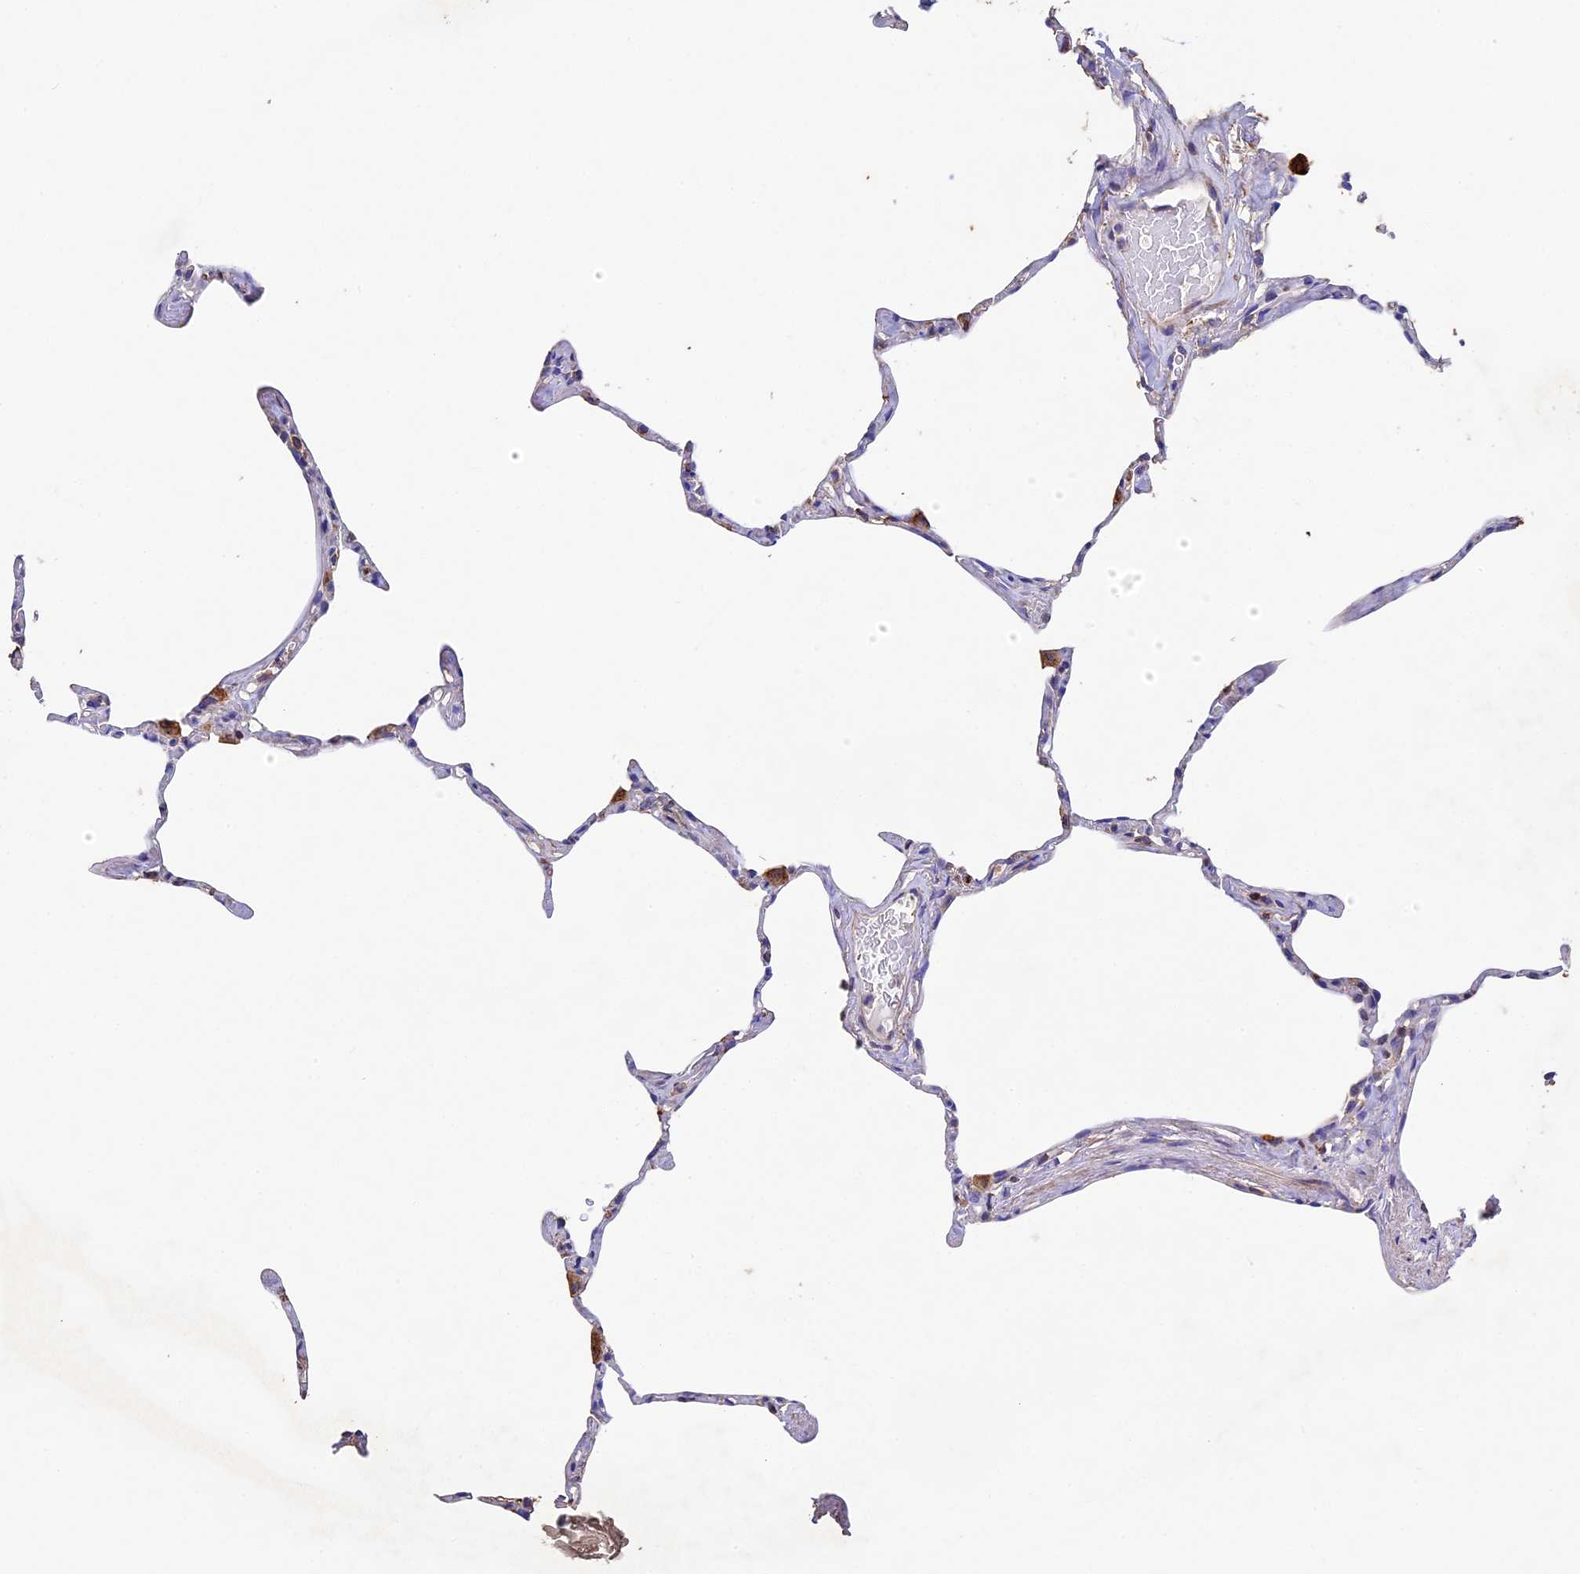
{"staining": {"intensity": "moderate", "quantity": "25%-75%", "location": "cytoplasmic/membranous"}, "tissue": "lung", "cell_type": "Alveolar cells", "image_type": "normal", "snomed": [{"axis": "morphology", "description": "Normal tissue, NOS"}, {"axis": "topography", "description": "Lung"}], "caption": "High-power microscopy captured an immunohistochemistry photomicrograph of benign lung, revealing moderate cytoplasmic/membranous positivity in about 25%-75% of alveolar cells.", "gene": "ADAT1", "patient": {"sex": "male", "age": 65}}